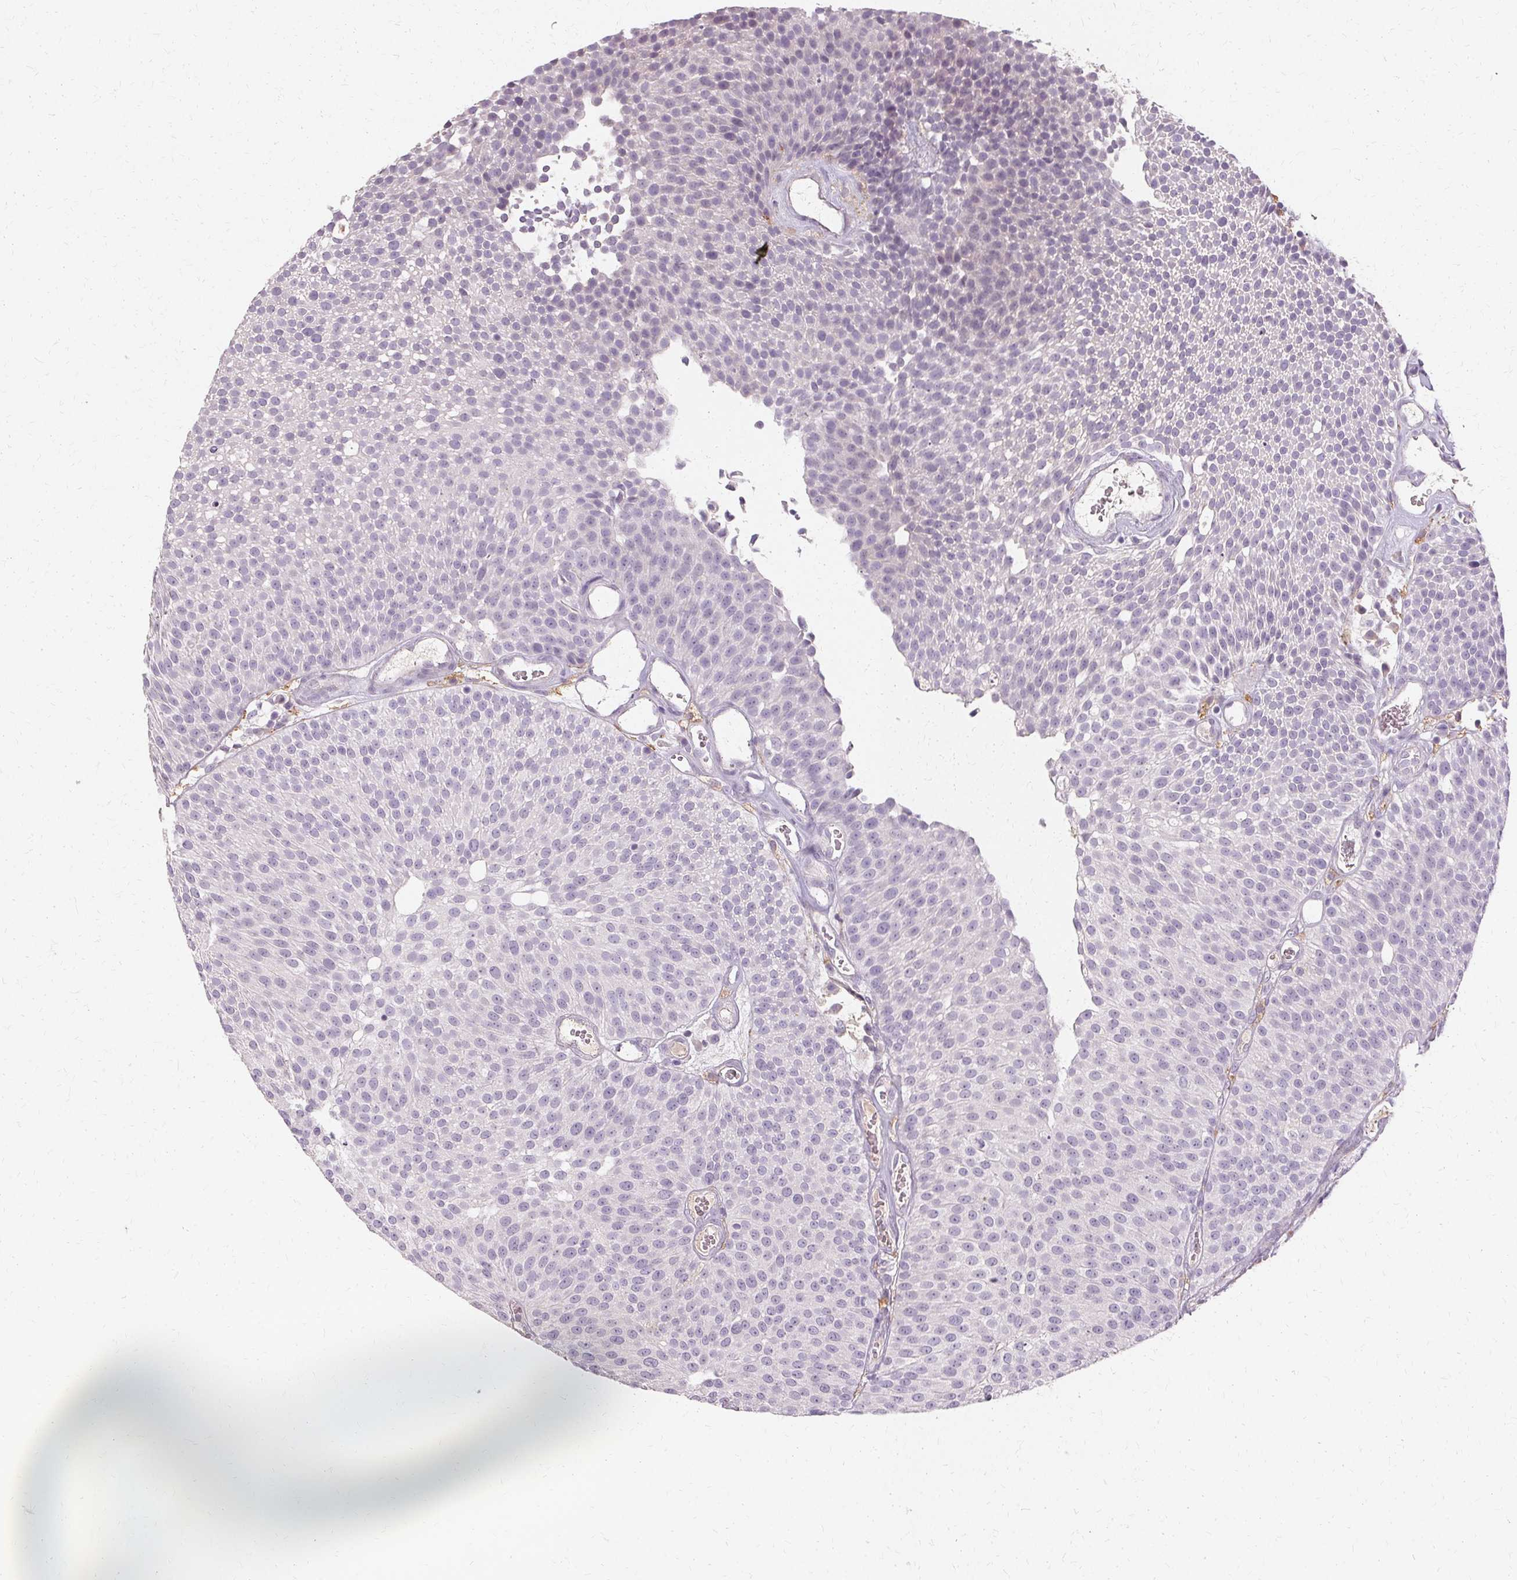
{"staining": {"intensity": "negative", "quantity": "none", "location": "none"}, "tissue": "urothelial cancer", "cell_type": "Tumor cells", "image_type": "cancer", "snomed": [{"axis": "morphology", "description": "Urothelial carcinoma, Low grade"}, {"axis": "topography", "description": "Urinary bladder"}], "caption": "This image is of low-grade urothelial carcinoma stained with immunohistochemistry to label a protein in brown with the nuclei are counter-stained blue. There is no staining in tumor cells.", "gene": "IFNGR1", "patient": {"sex": "female", "age": 79}}